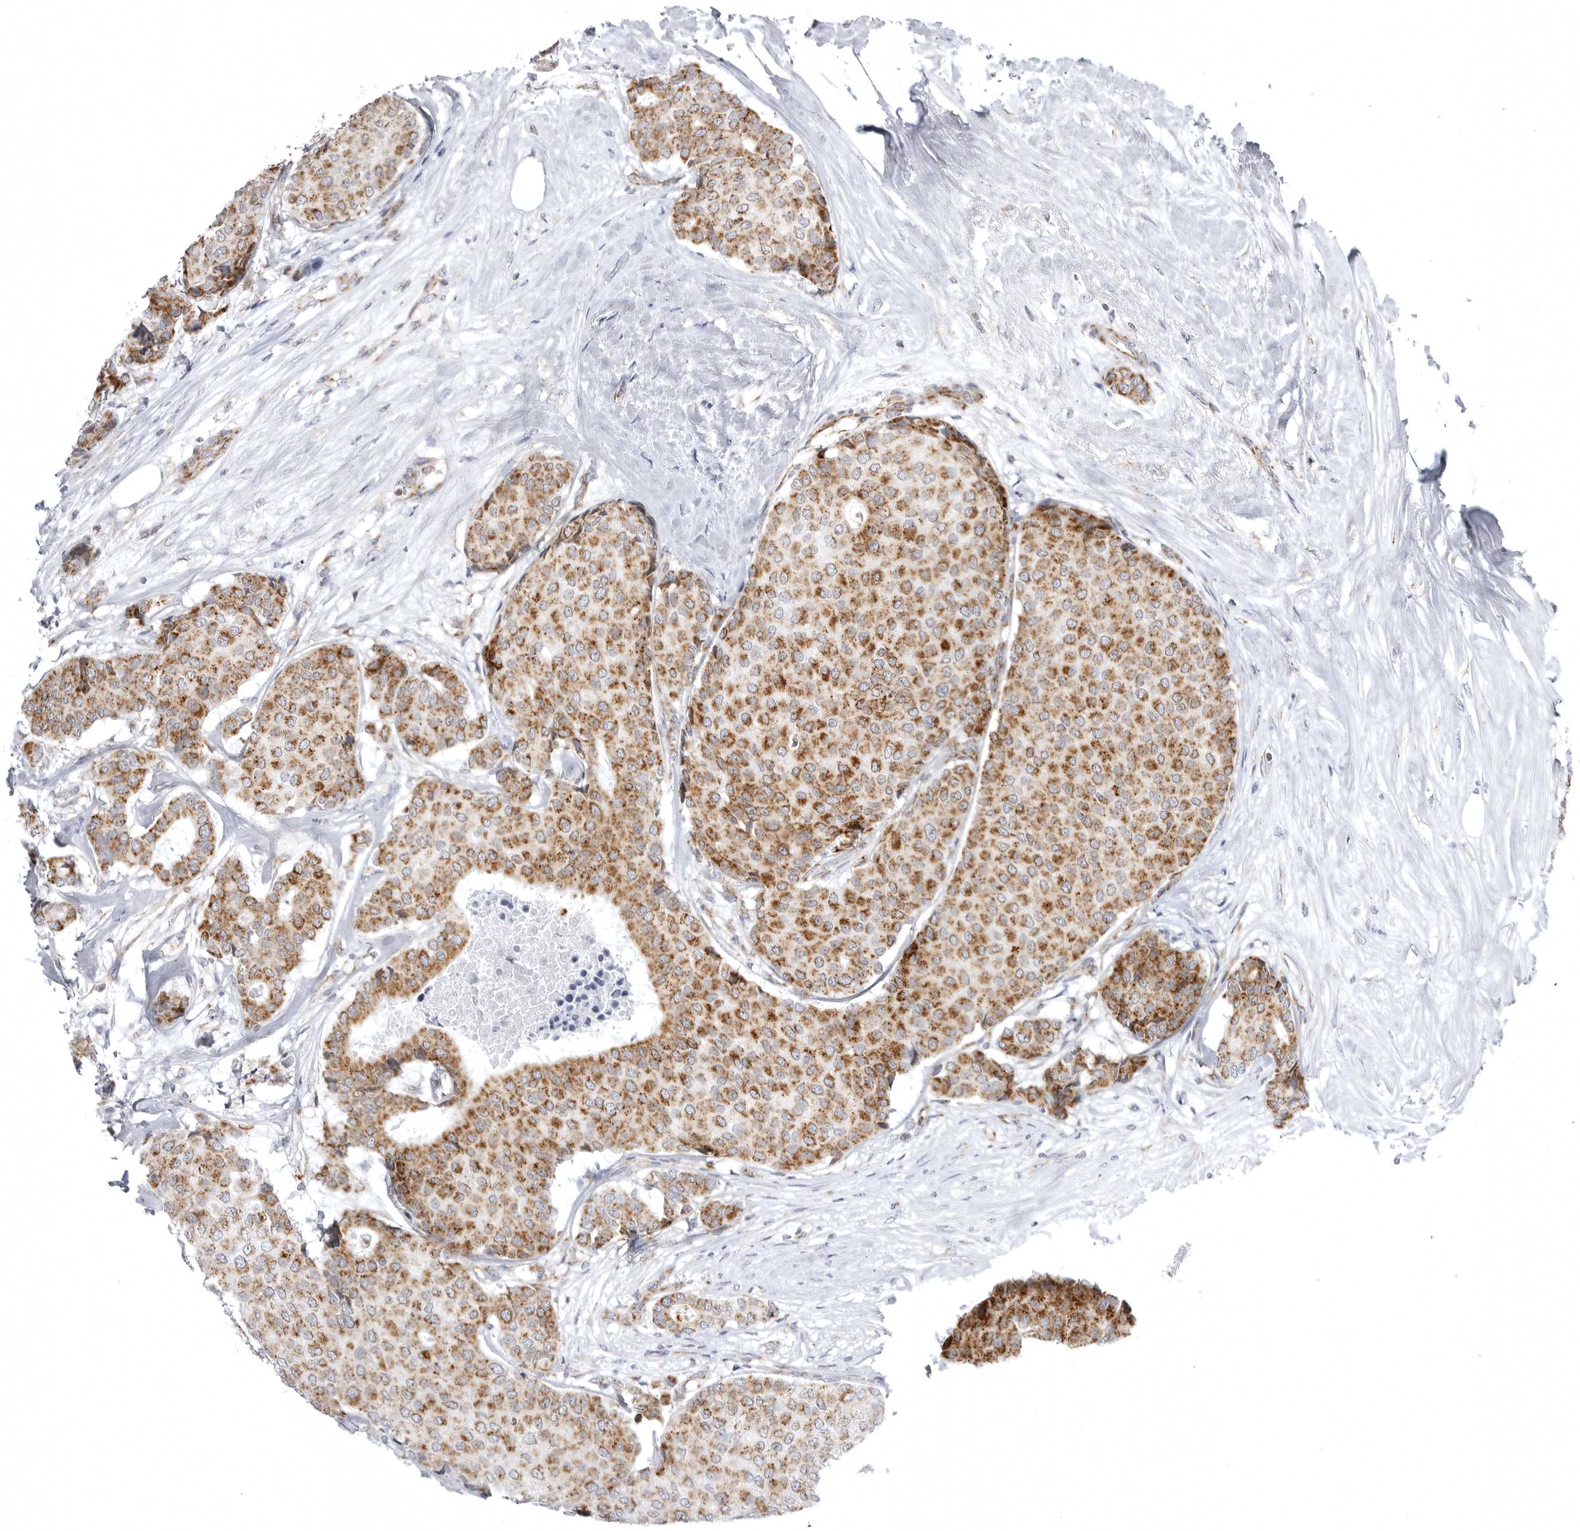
{"staining": {"intensity": "moderate", "quantity": ">75%", "location": "cytoplasmic/membranous"}, "tissue": "breast cancer", "cell_type": "Tumor cells", "image_type": "cancer", "snomed": [{"axis": "morphology", "description": "Duct carcinoma"}, {"axis": "topography", "description": "Breast"}], "caption": "The image reveals staining of breast cancer, revealing moderate cytoplasmic/membranous protein positivity (brown color) within tumor cells.", "gene": "TUFM", "patient": {"sex": "female", "age": 75}}